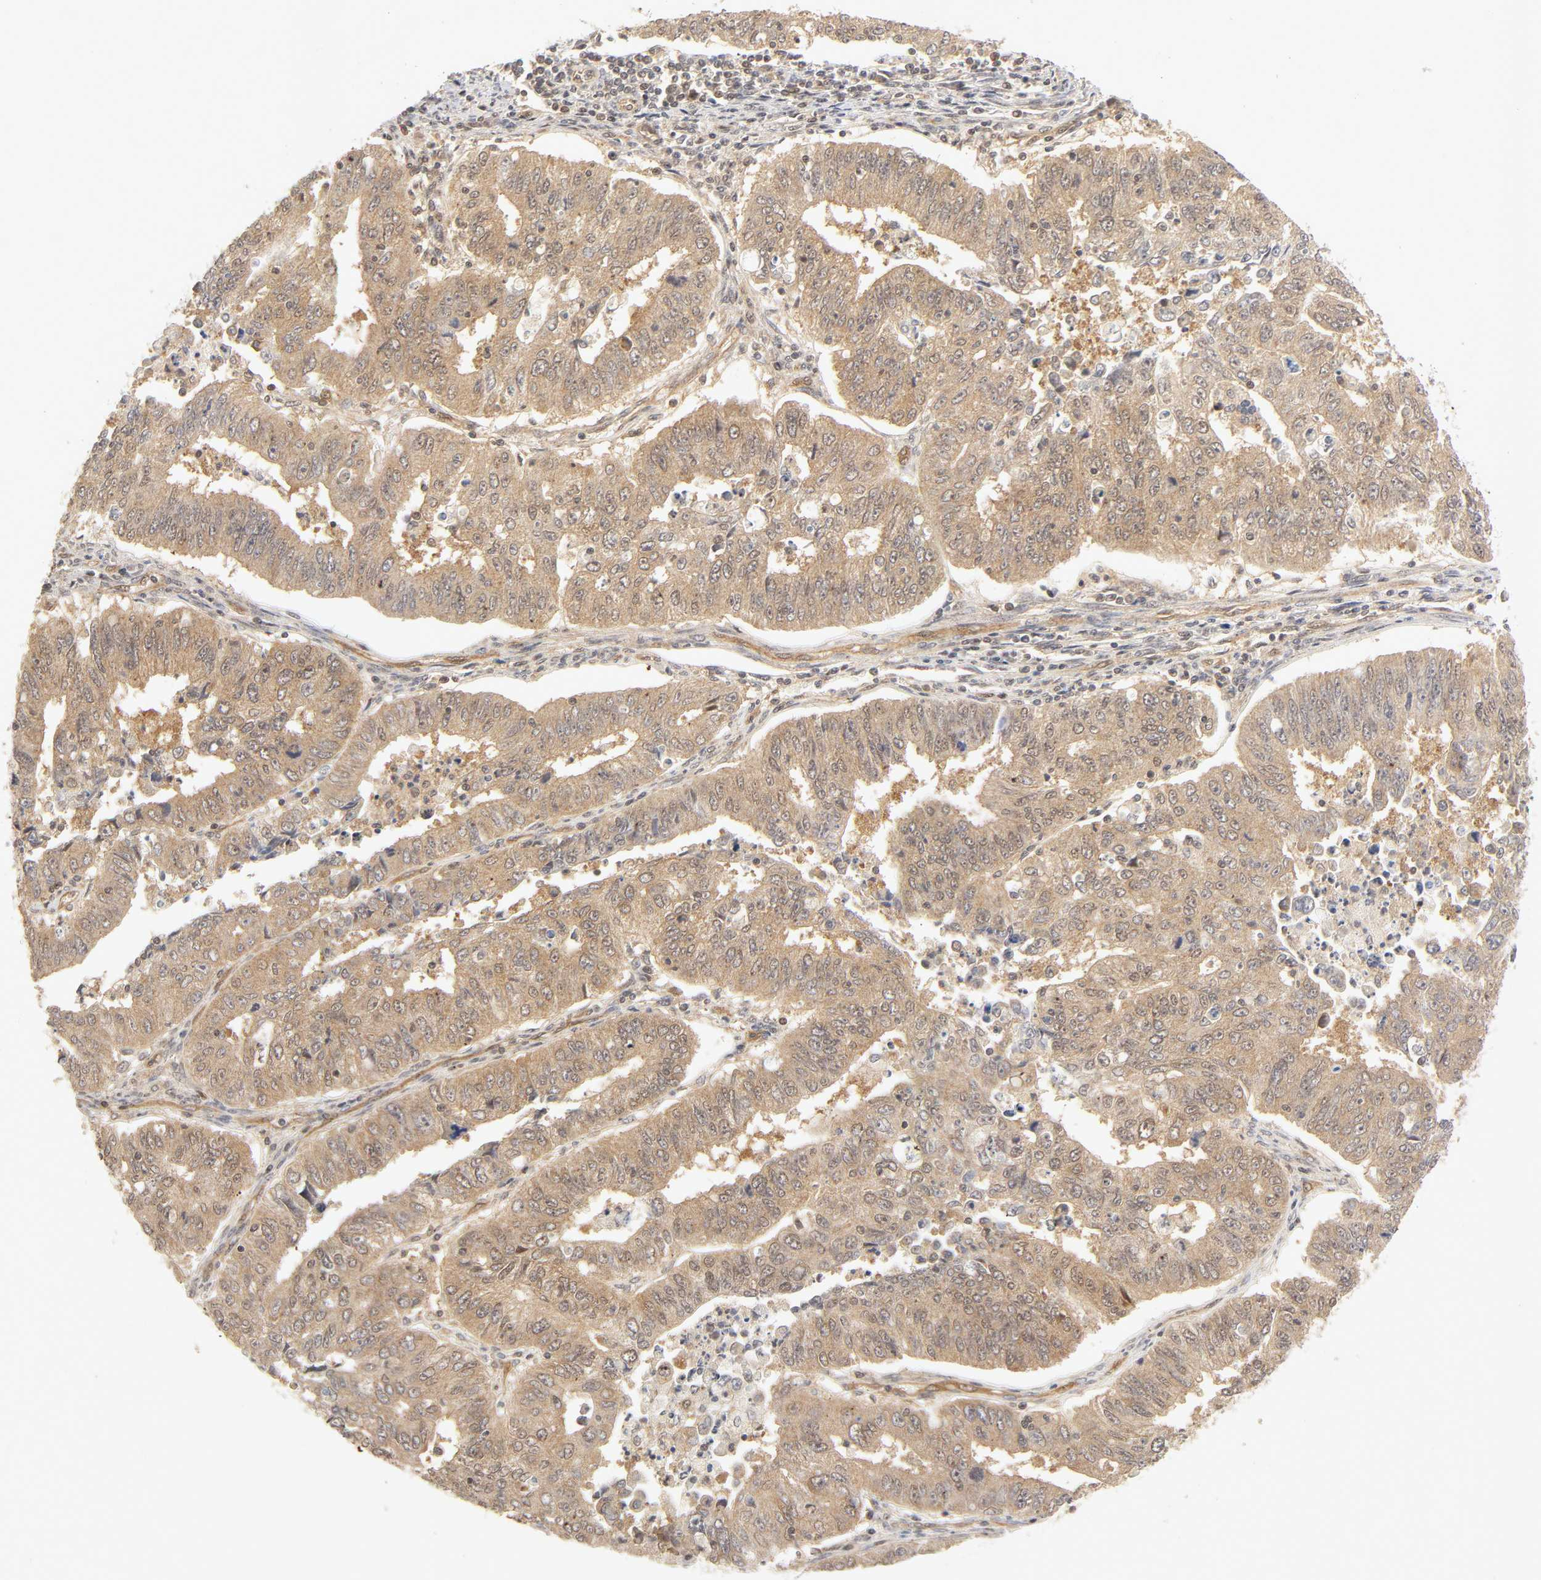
{"staining": {"intensity": "weak", "quantity": ">75%", "location": "cytoplasmic/membranous,nuclear"}, "tissue": "endometrial cancer", "cell_type": "Tumor cells", "image_type": "cancer", "snomed": [{"axis": "morphology", "description": "Adenocarcinoma, NOS"}, {"axis": "topography", "description": "Endometrium"}], "caption": "An IHC histopathology image of neoplastic tissue is shown. Protein staining in brown highlights weak cytoplasmic/membranous and nuclear positivity in endometrial cancer (adenocarcinoma) within tumor cells.", "gene": "CDC37", "patient": {"sex": "female", "age": 42}}